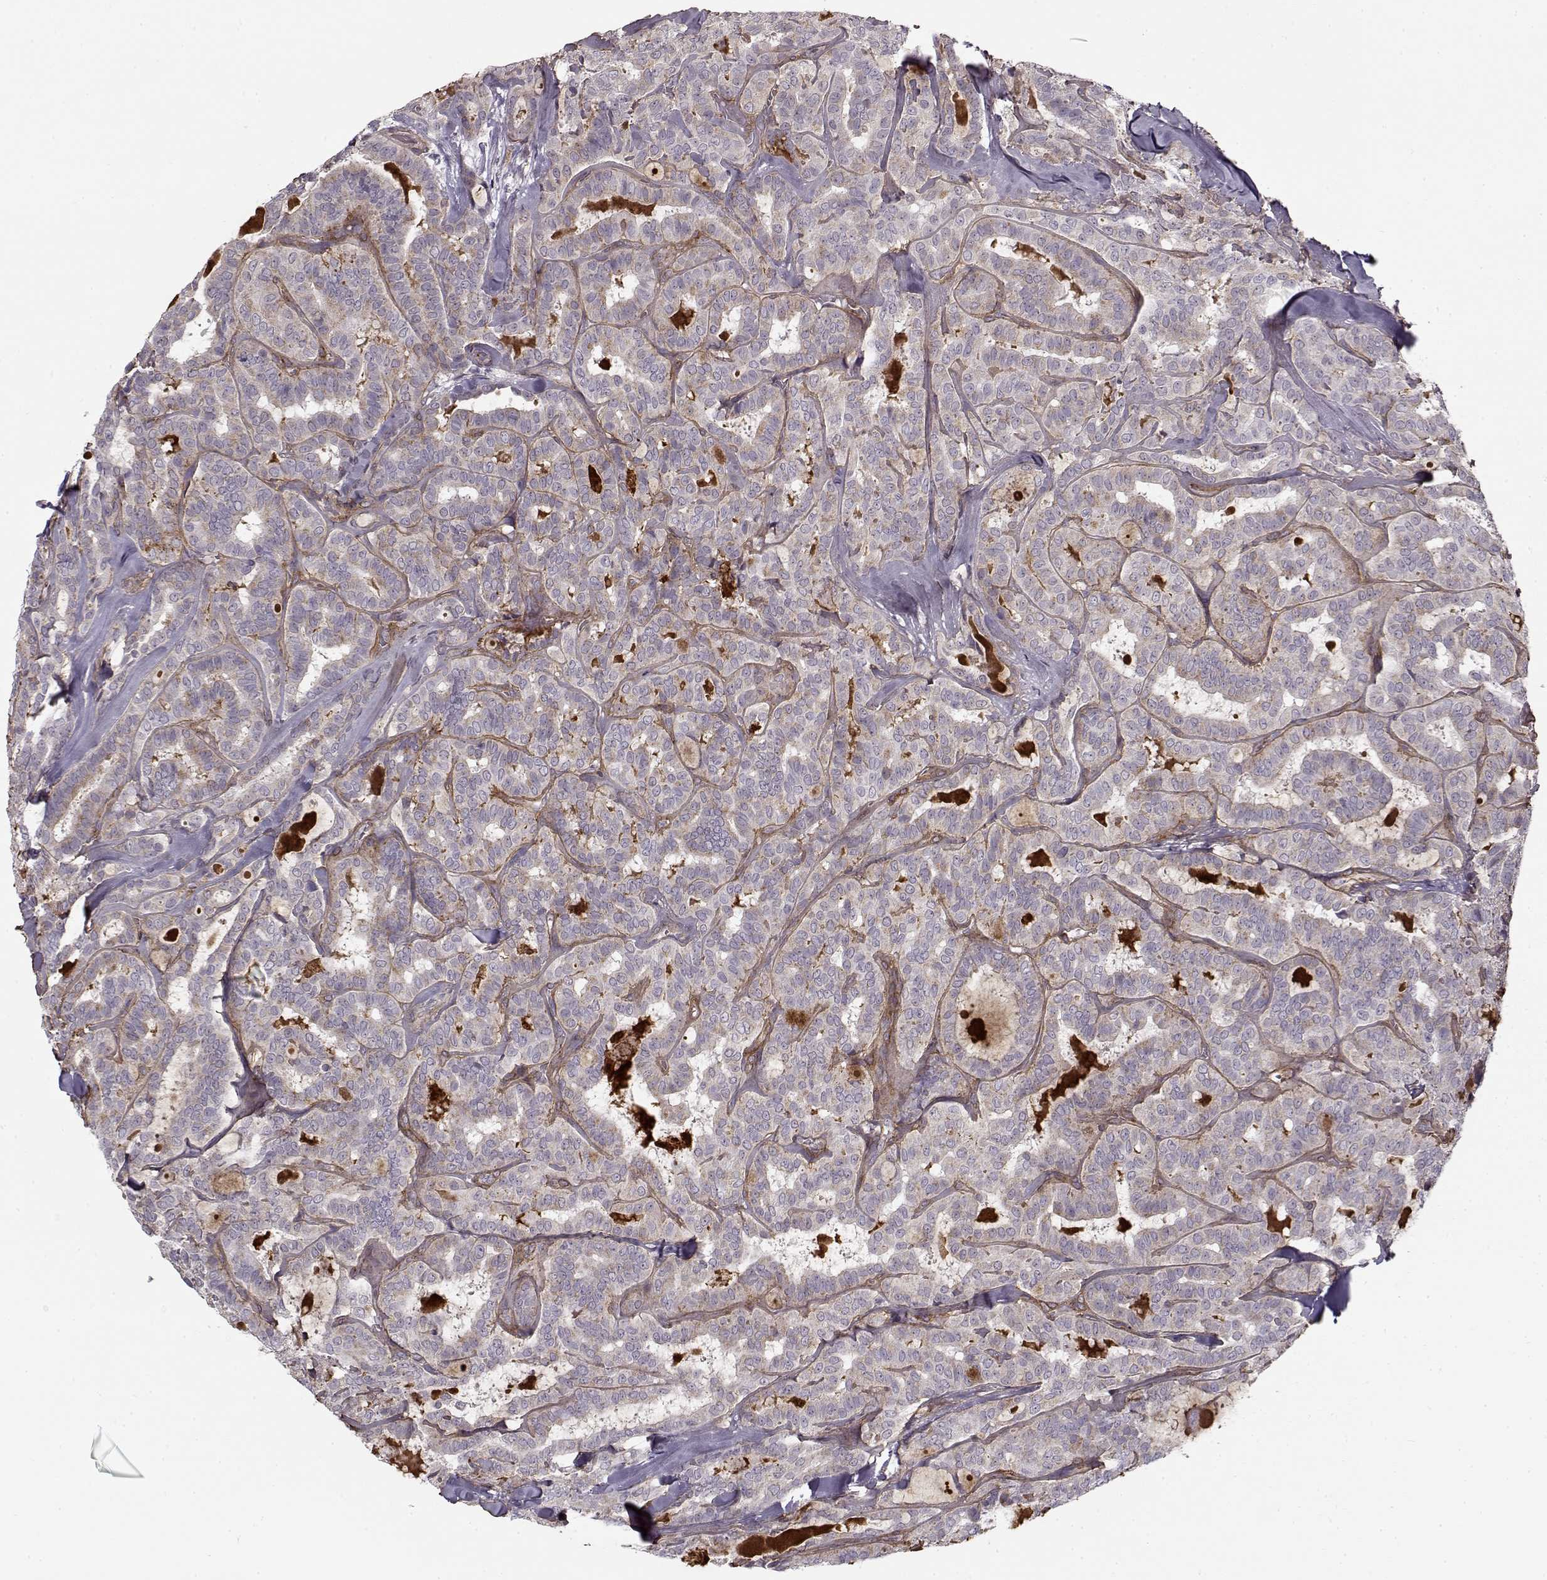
{"staining": {"intensity": "weak", "quantity": "<25%", "location": "cytoplasmic/membranous"}, "tissue": "thyroid cancer", "cell_type": "Tumor cells", "image_type": "cancer", "snomed": [{"axis": "morphology", "description": "Papillary adenocarcinoma, NOS"}, {"axis": "topography", "description": "Thyroid gland"}], "caption": "The photomicrograph demonstrates no significant positivity in tumor cells of thyroid papillary adenocarcinoma.", "gene": "LAMB2", "patient": {"sex": "female", "age": 39}}